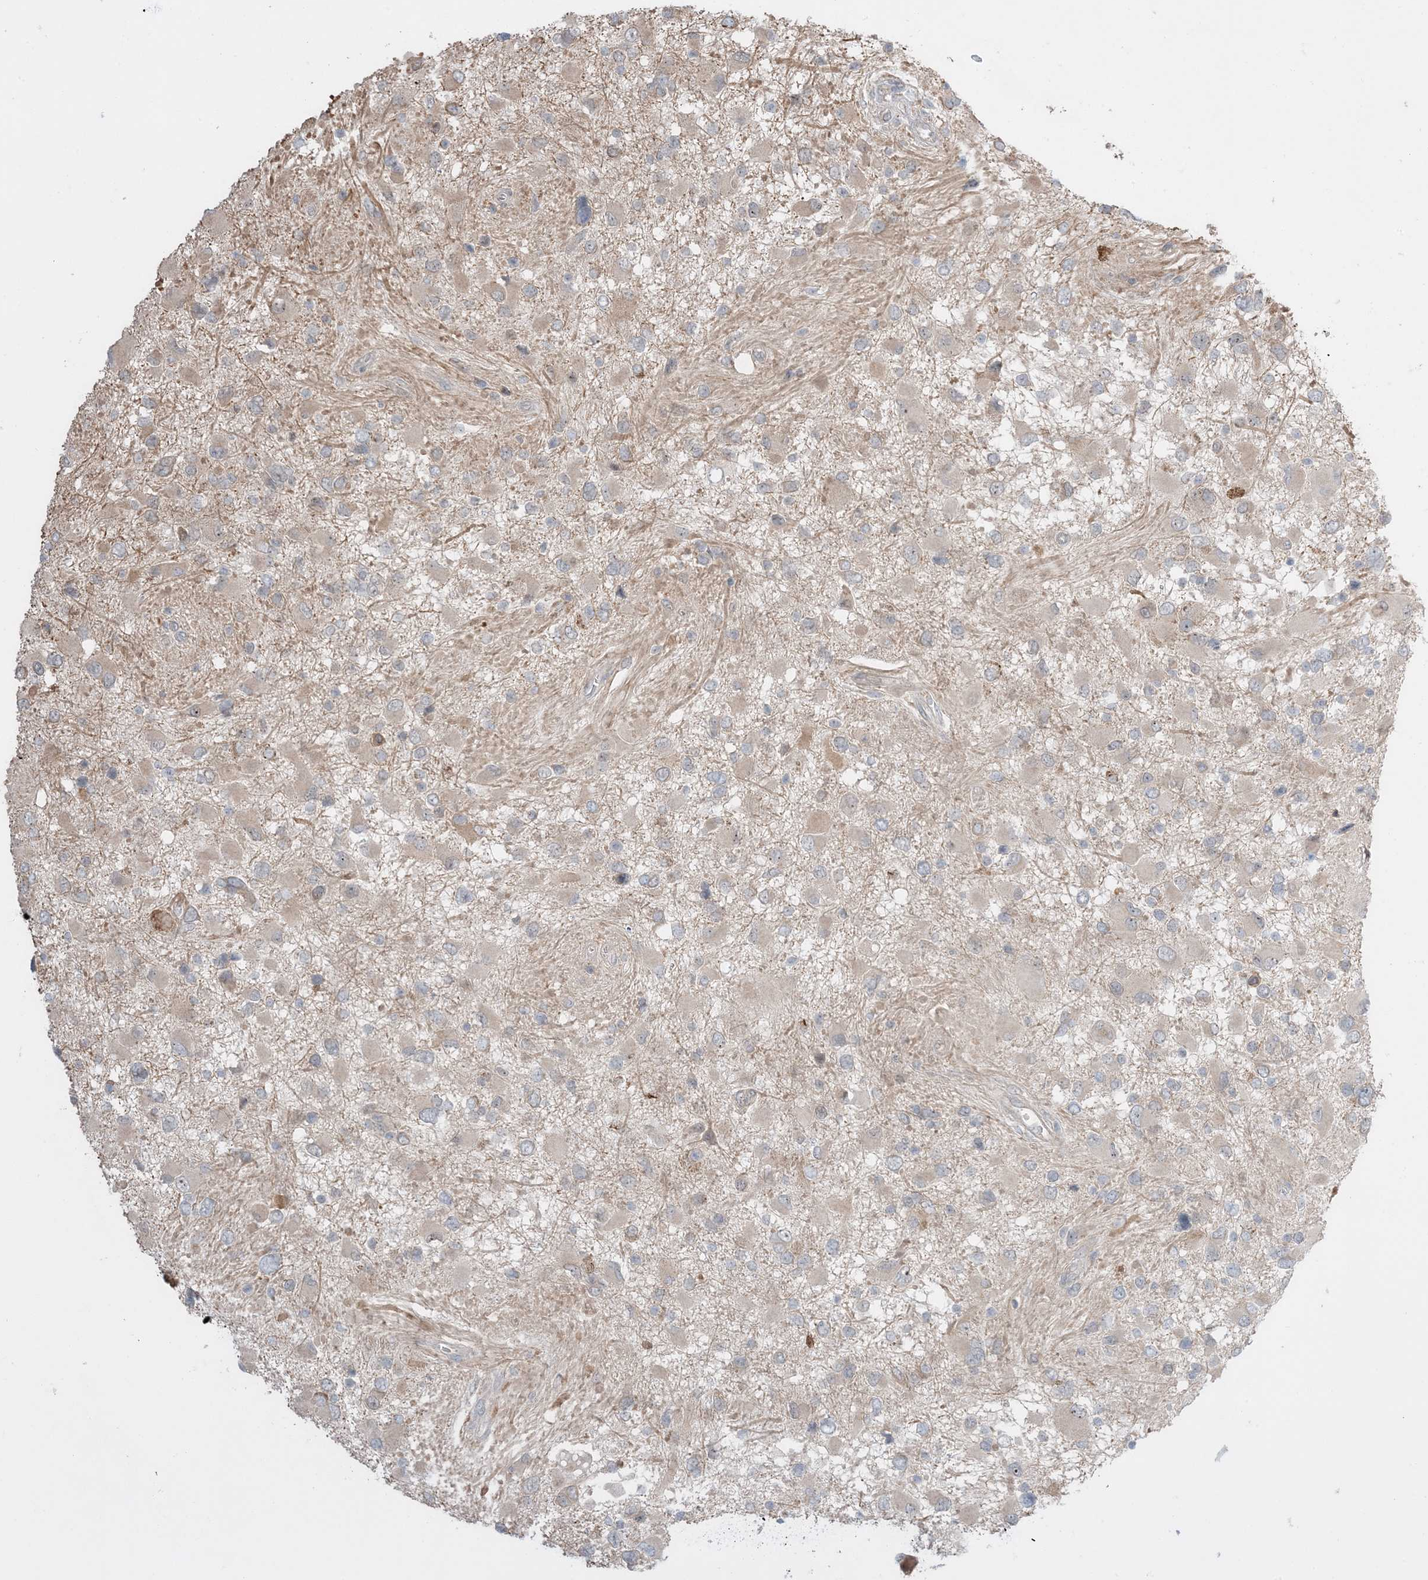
{"staining": {"intensity": "weak", "quantity": "25%-75%", "location": "cytoplasmic/membranous"}, "tissue": "glioma", "cell_type": "Tumor cells", "image_type": "cancer", "snomed": [{"axis": "morphology", "description": "Glioma, malignant, High grade"}, {"axis": "topography", "description": "Brain"}], "caption": "Immunohistochemistry (IHC) photomicrograph of neoplastic tissue: high-grade glioma (malignant) stained using IHC shows low levels of weak protein expression localized specifically in the cytoplasmic/membranous of tumor cells, appearing as a cytoplasmic/membranous brown color.", "gene": "MMGT1", "patient": {"sex": "male", "age": 53}}